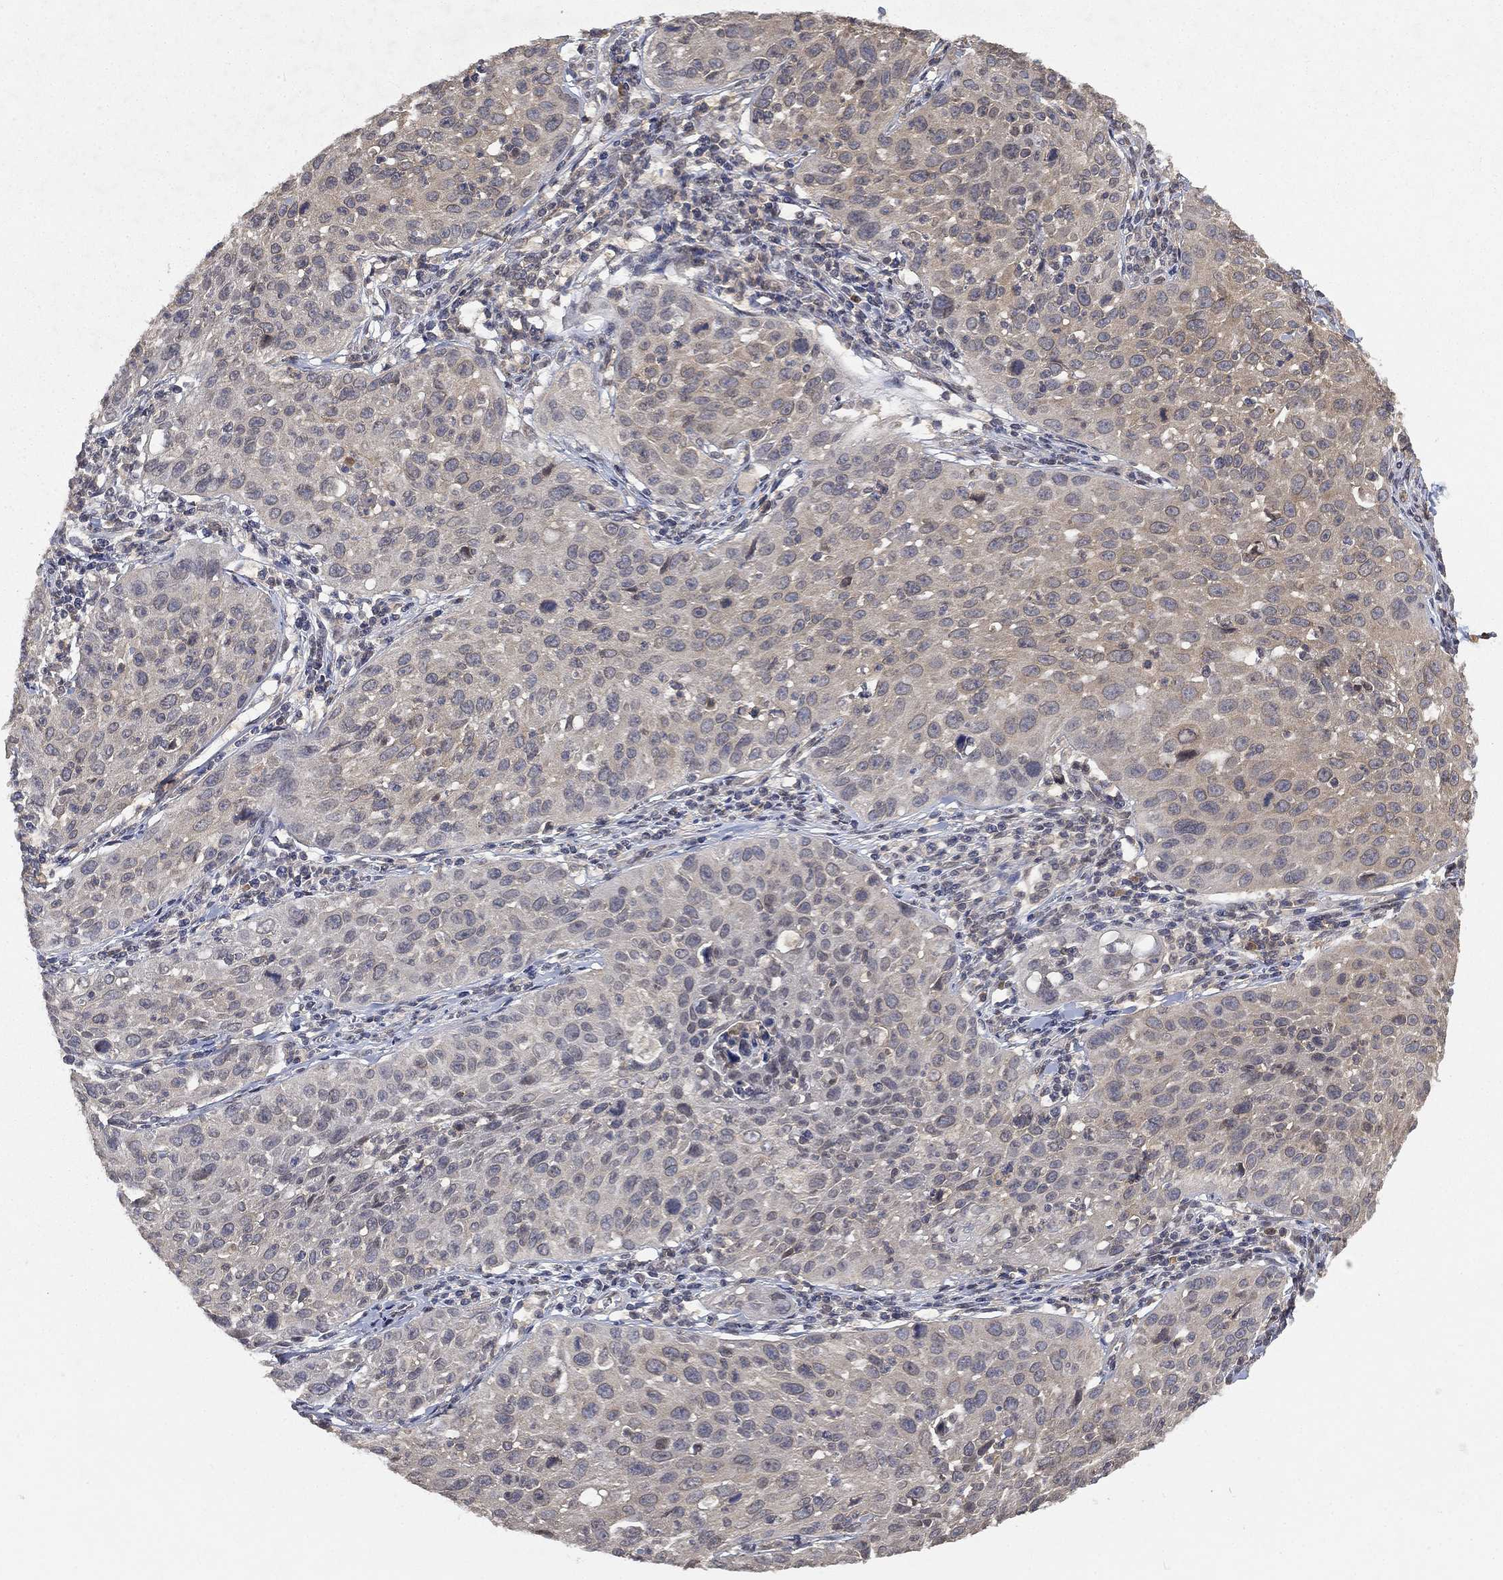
{"staining": {"intensity": "negative", "quantity": "none", "location": "none"}, "tissue": "cervical cancer", "cell_type": "Tumor cells", "image_type": "cancer", "snomed": [{"axis": "morphology", "description": "Squamous cell carcinoma, NOS"}, {"axis": "topography", "description": "Cervix"}], "caption": "Squamous cell carcinoma (cervical) was stained to show a protein in brown. There is no significant staining in tumor cells.", "gene": "UBA5", "patient": {"sex": "female", "age": 26}}